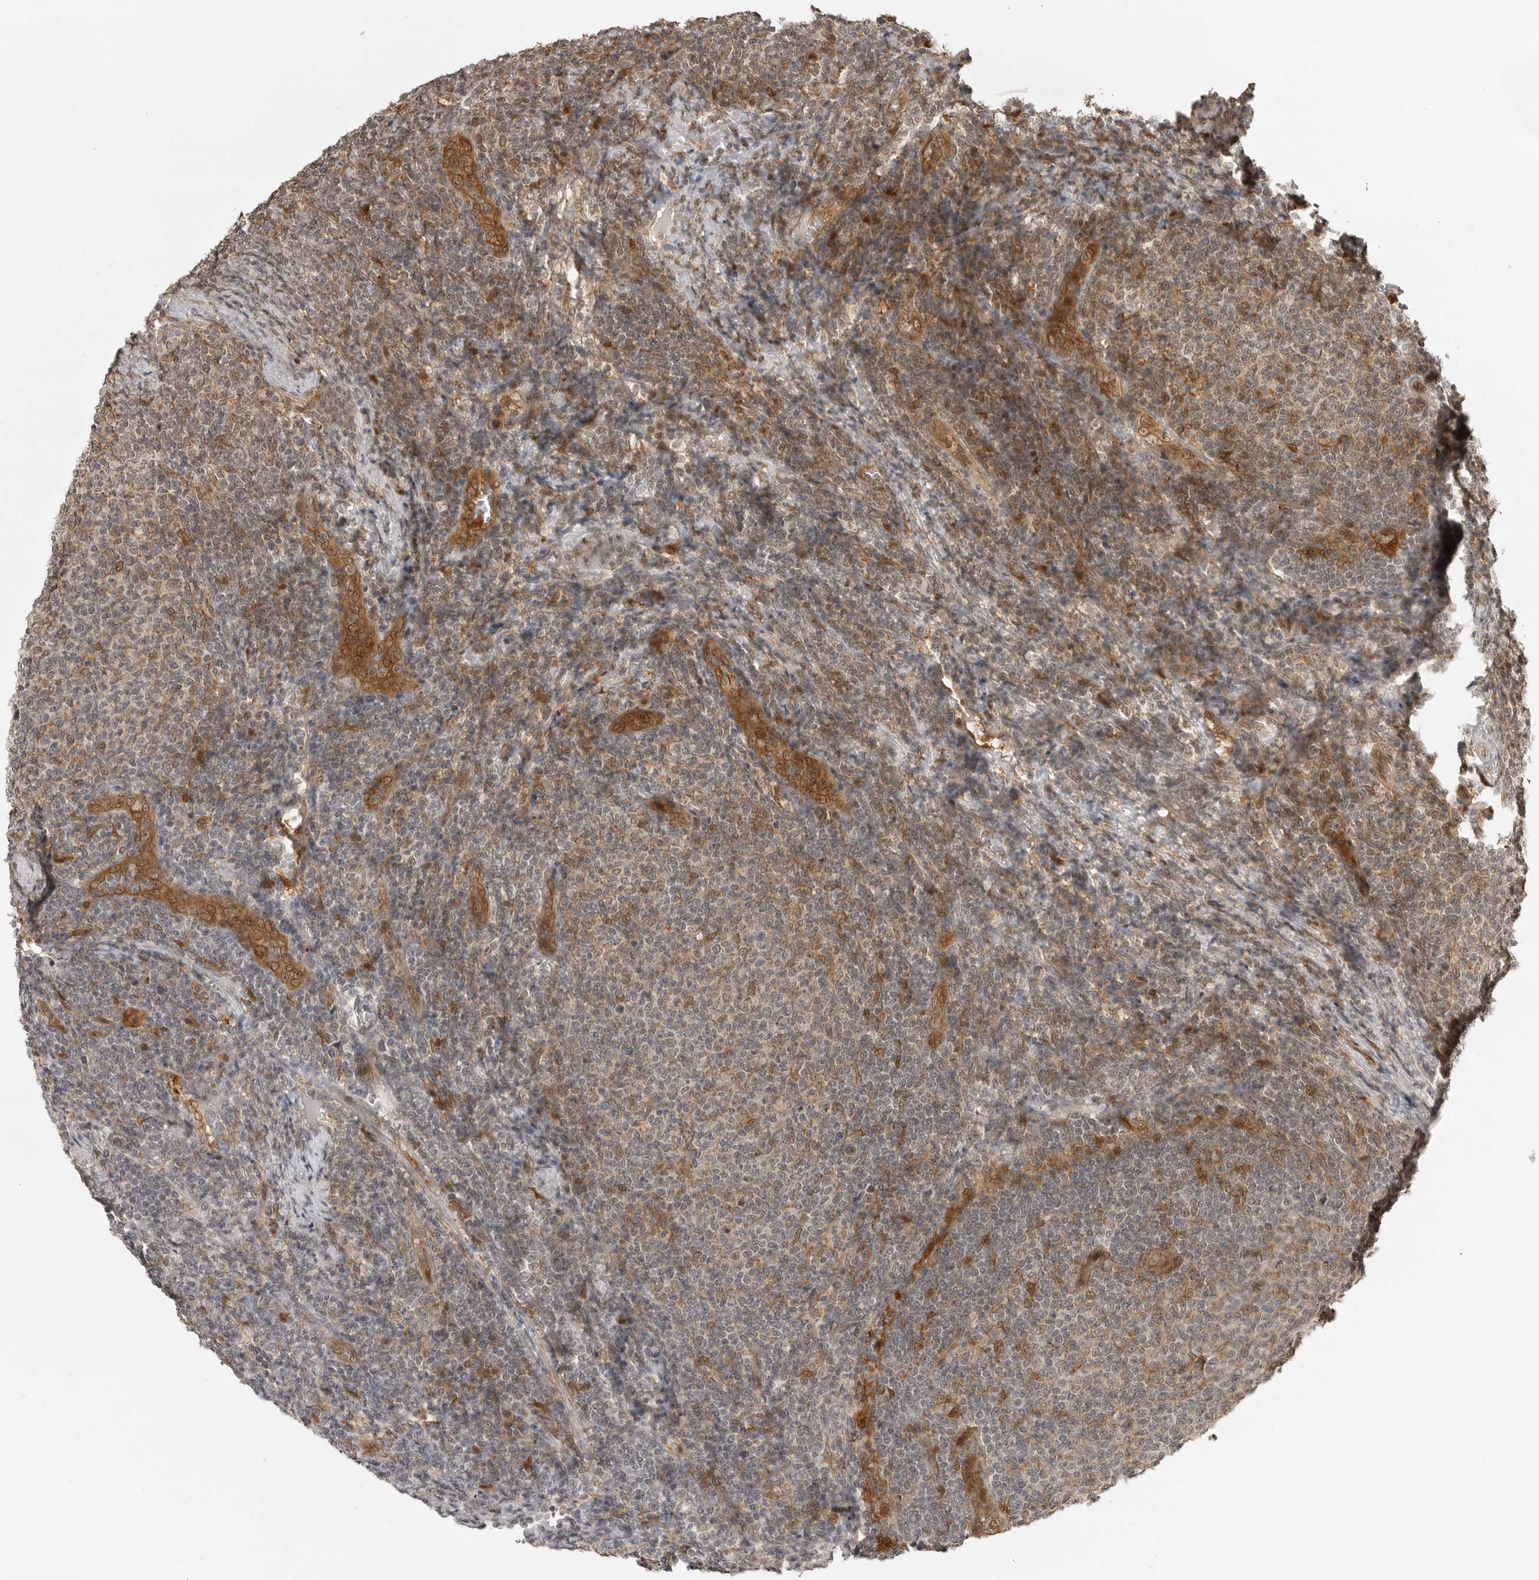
{"staining": {"intensity": "weak", "quantity": "25%-75%", "location": "cytoplasmic/membranous,nuclear"}, "tissue": "lymphoma", "cell_type": "Tumor cells", "image_type": "cancer", "snomed": [{"axis": "morphology", "description": "Malignant lymphoma, non-Hodgkin's type, Low grade"}, {"axis": "topography", "description": "Lymph node"}], "caption": "This histopathology image reveals immunohistochemistry (IHC) staining of low-grade malignant lymphoma, non-Hodgkin's type, with low weak cytoplasmic/membranous and nuclear positivity in approximately 25%-75% of tumor cells.", "gene": "BMP2K", "patient": {"sex": "male", "age": 66}}